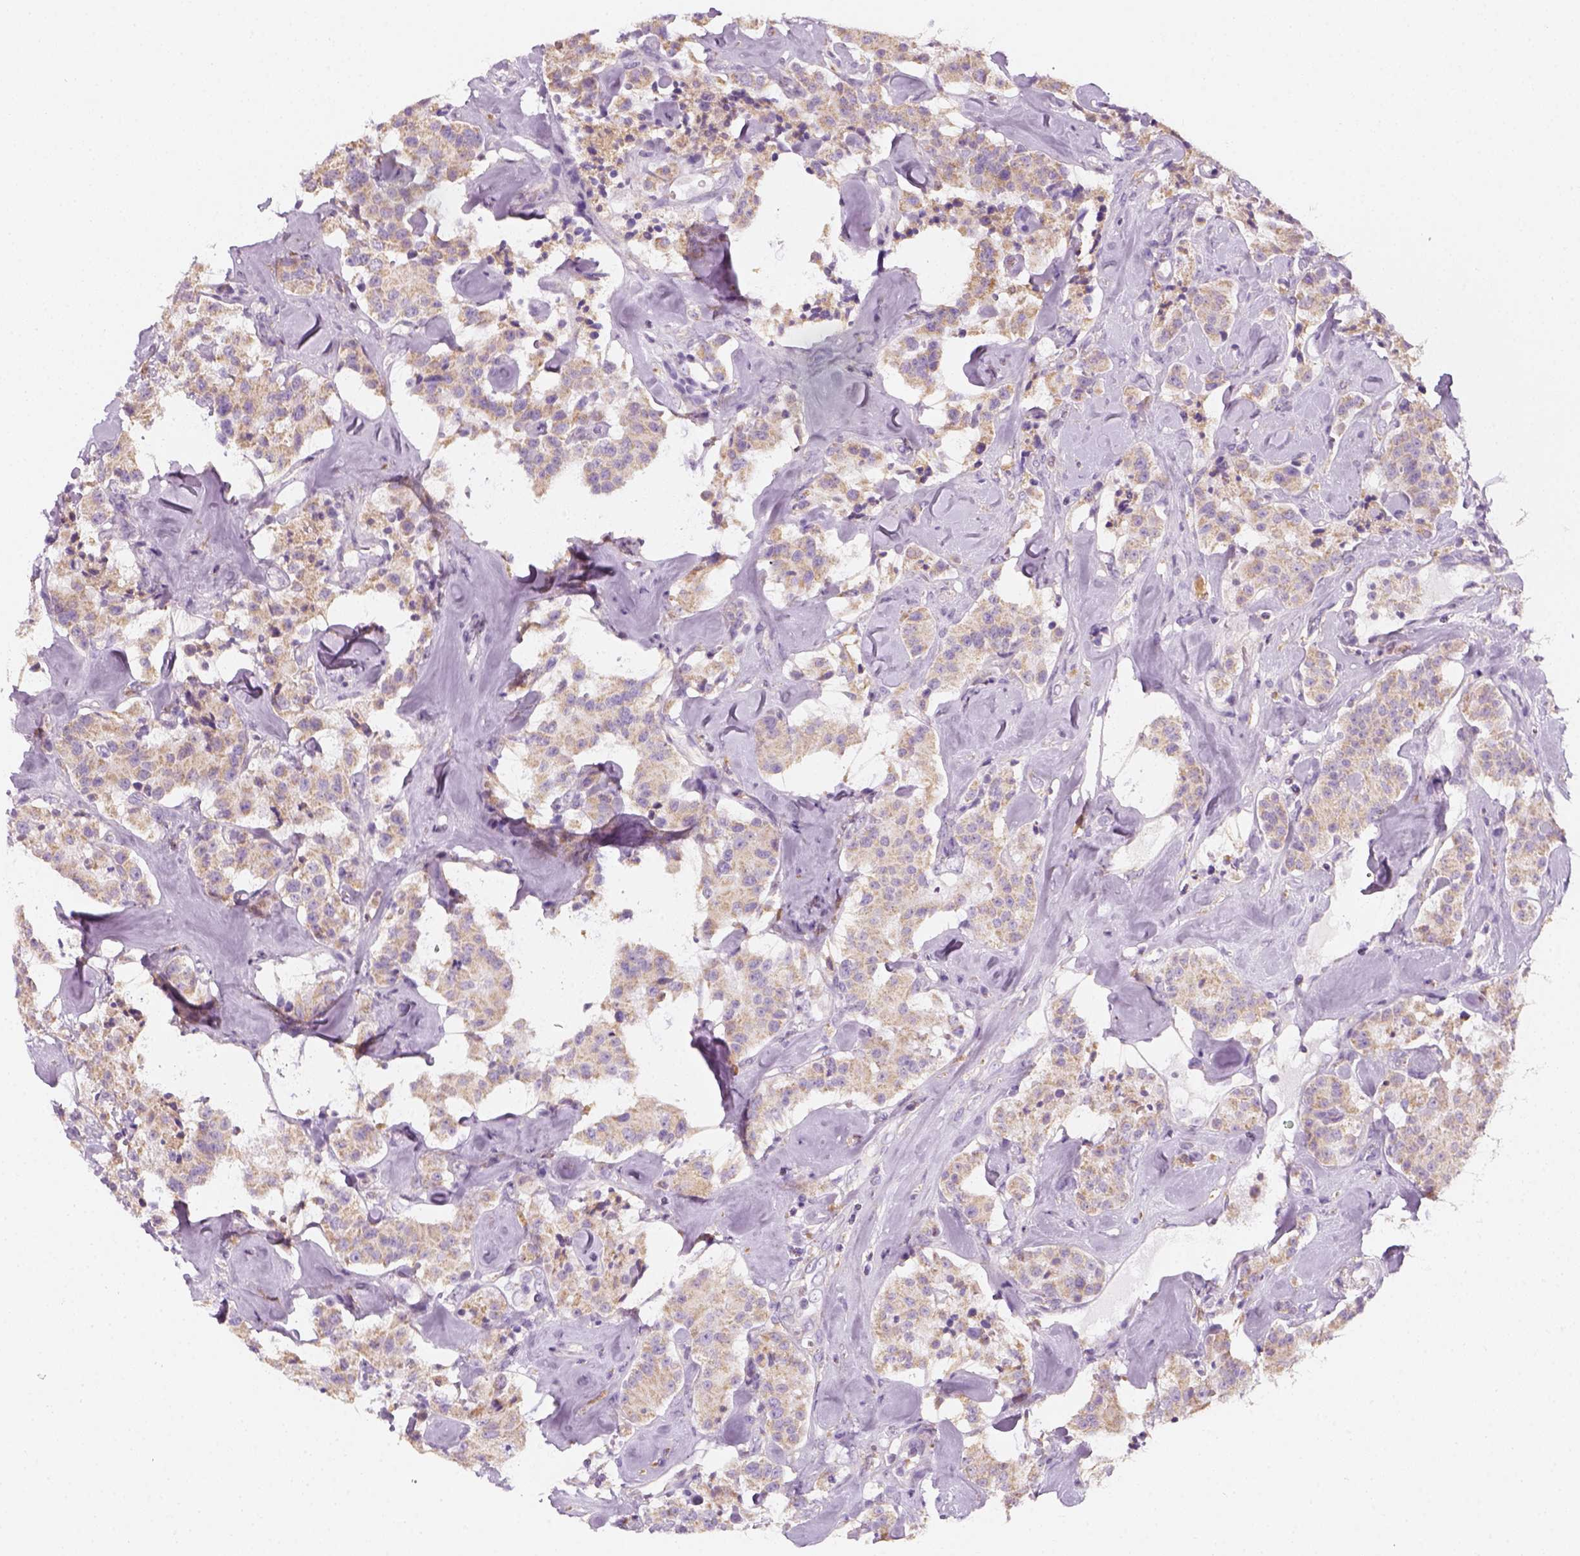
{"staining": {"intensity": "weak", "quantity": ">75%", "location": "cytoplasmic/membranous"}, "tissue": "carcinoid", "cell_type": "Tumor cells", "image_type": "cancer", "snomed": [{"axis": "morphology", "description": "Carcinoid, malignant, NOS"}, {"axis": "topography", "description": "Pancreas"}], "caption": "The histopathology image reveals immunohistochemical staining of carcinoid. There is weak cytoplasmic/membranous positivity is appreciated in approximately >75% of tumor cells.", "gene": "AWAT2", "patient": {"sex": "male", "age": 41}}